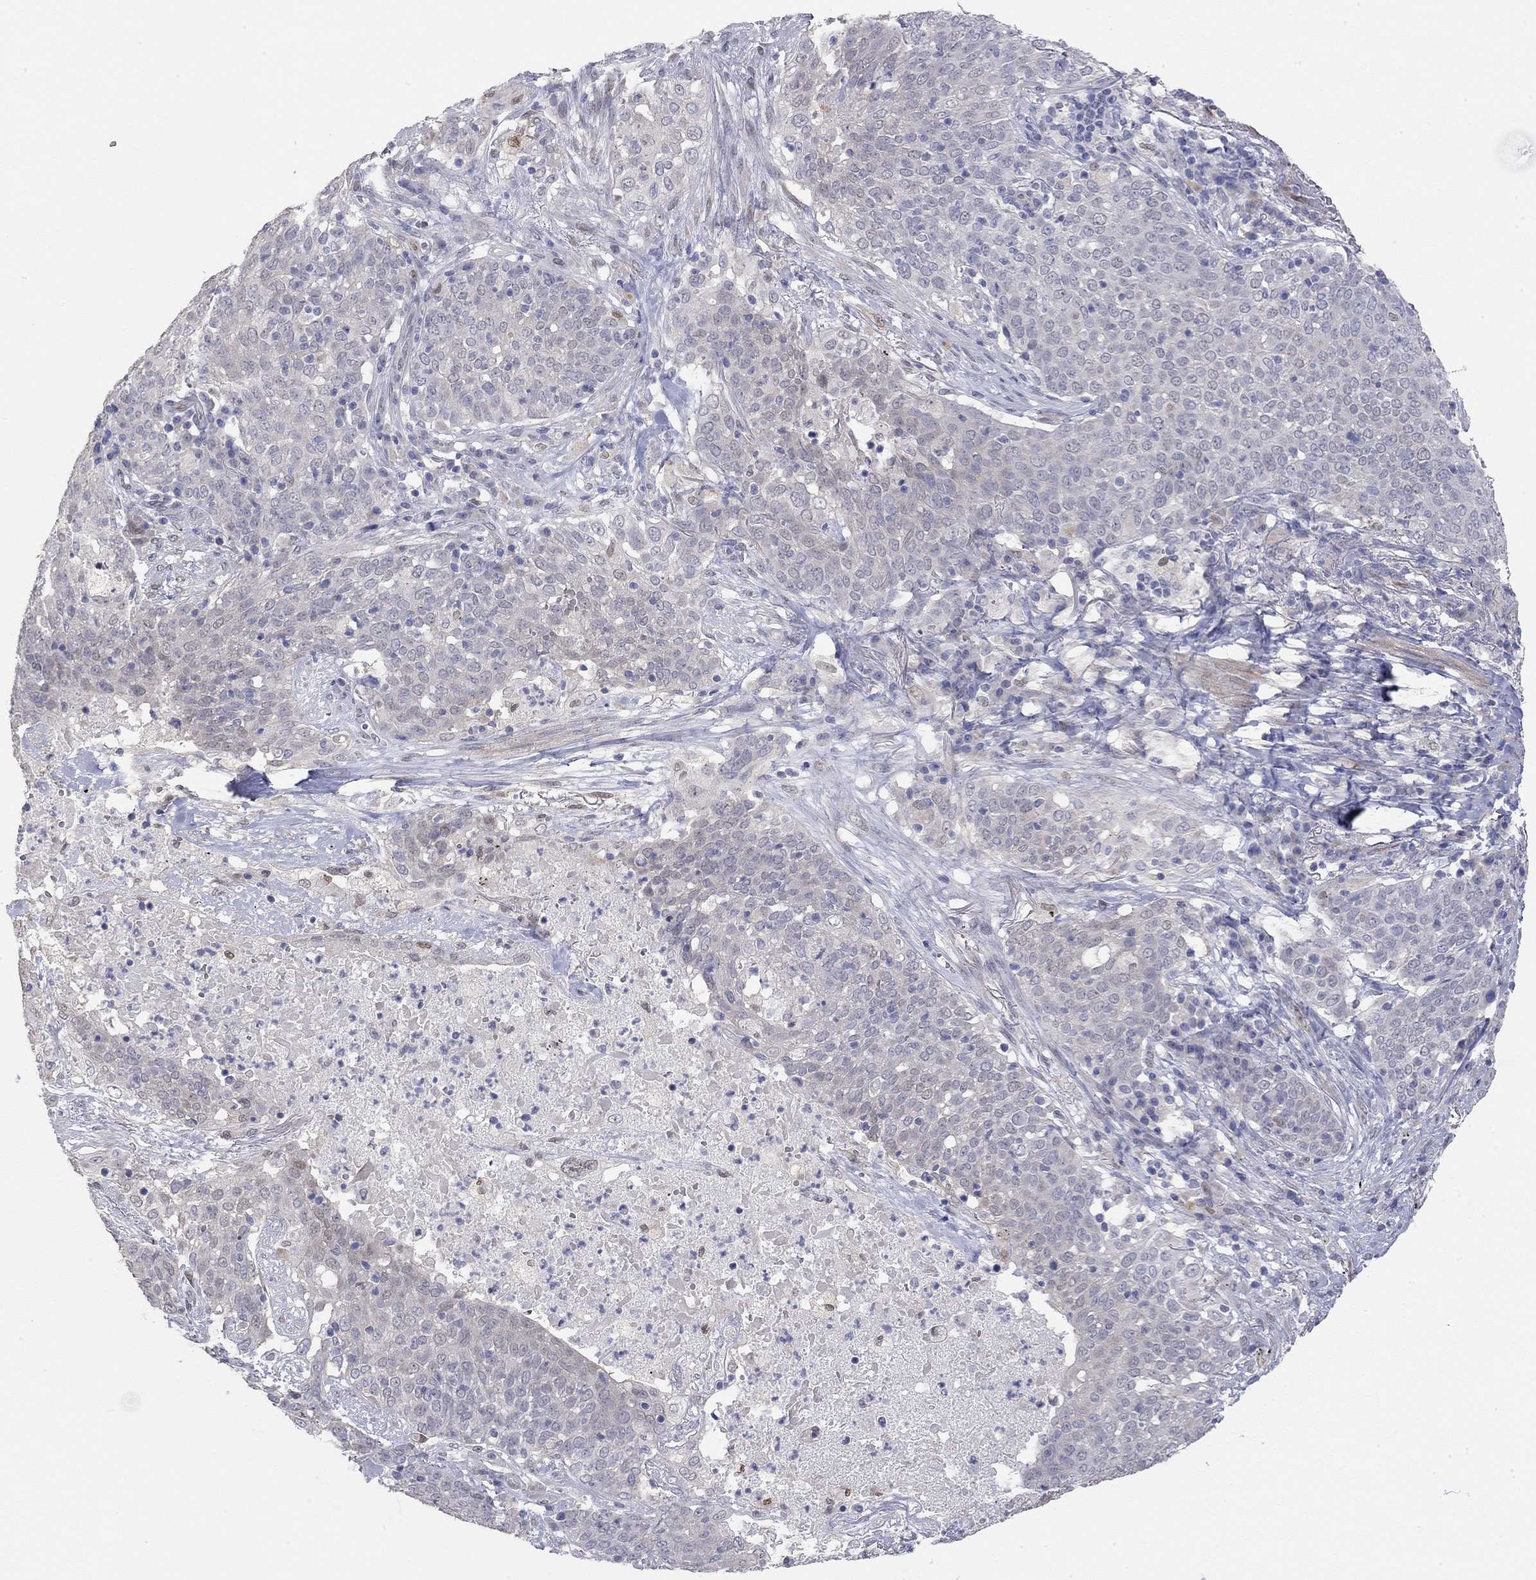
{"staining": {"intensity": "negative", "quantity": "none", "location": "none"}, "tissue": "lung cancer", "cell_type": "Tumor cells", "image_type": "cancer", "snomed": [{"axis": "morphology", "description": "Squamous cell carcinoma, NOS"}, {"axis": "topography", "description": "Lung"}], "caption": "An immunohistochemistry (IHC) micrograph of lung cancer is shown. There is no staining in tumor cells of lung cancer. The staining was performed using DAB (3,3'-diaminobenzidine) to visualize the protein expression in brown, while the nuclei were stained in blue with hematoxylin (Magnification: 20x).", "gene": "PAPSS2", "patient": {"sex": "male", "age": 82}}